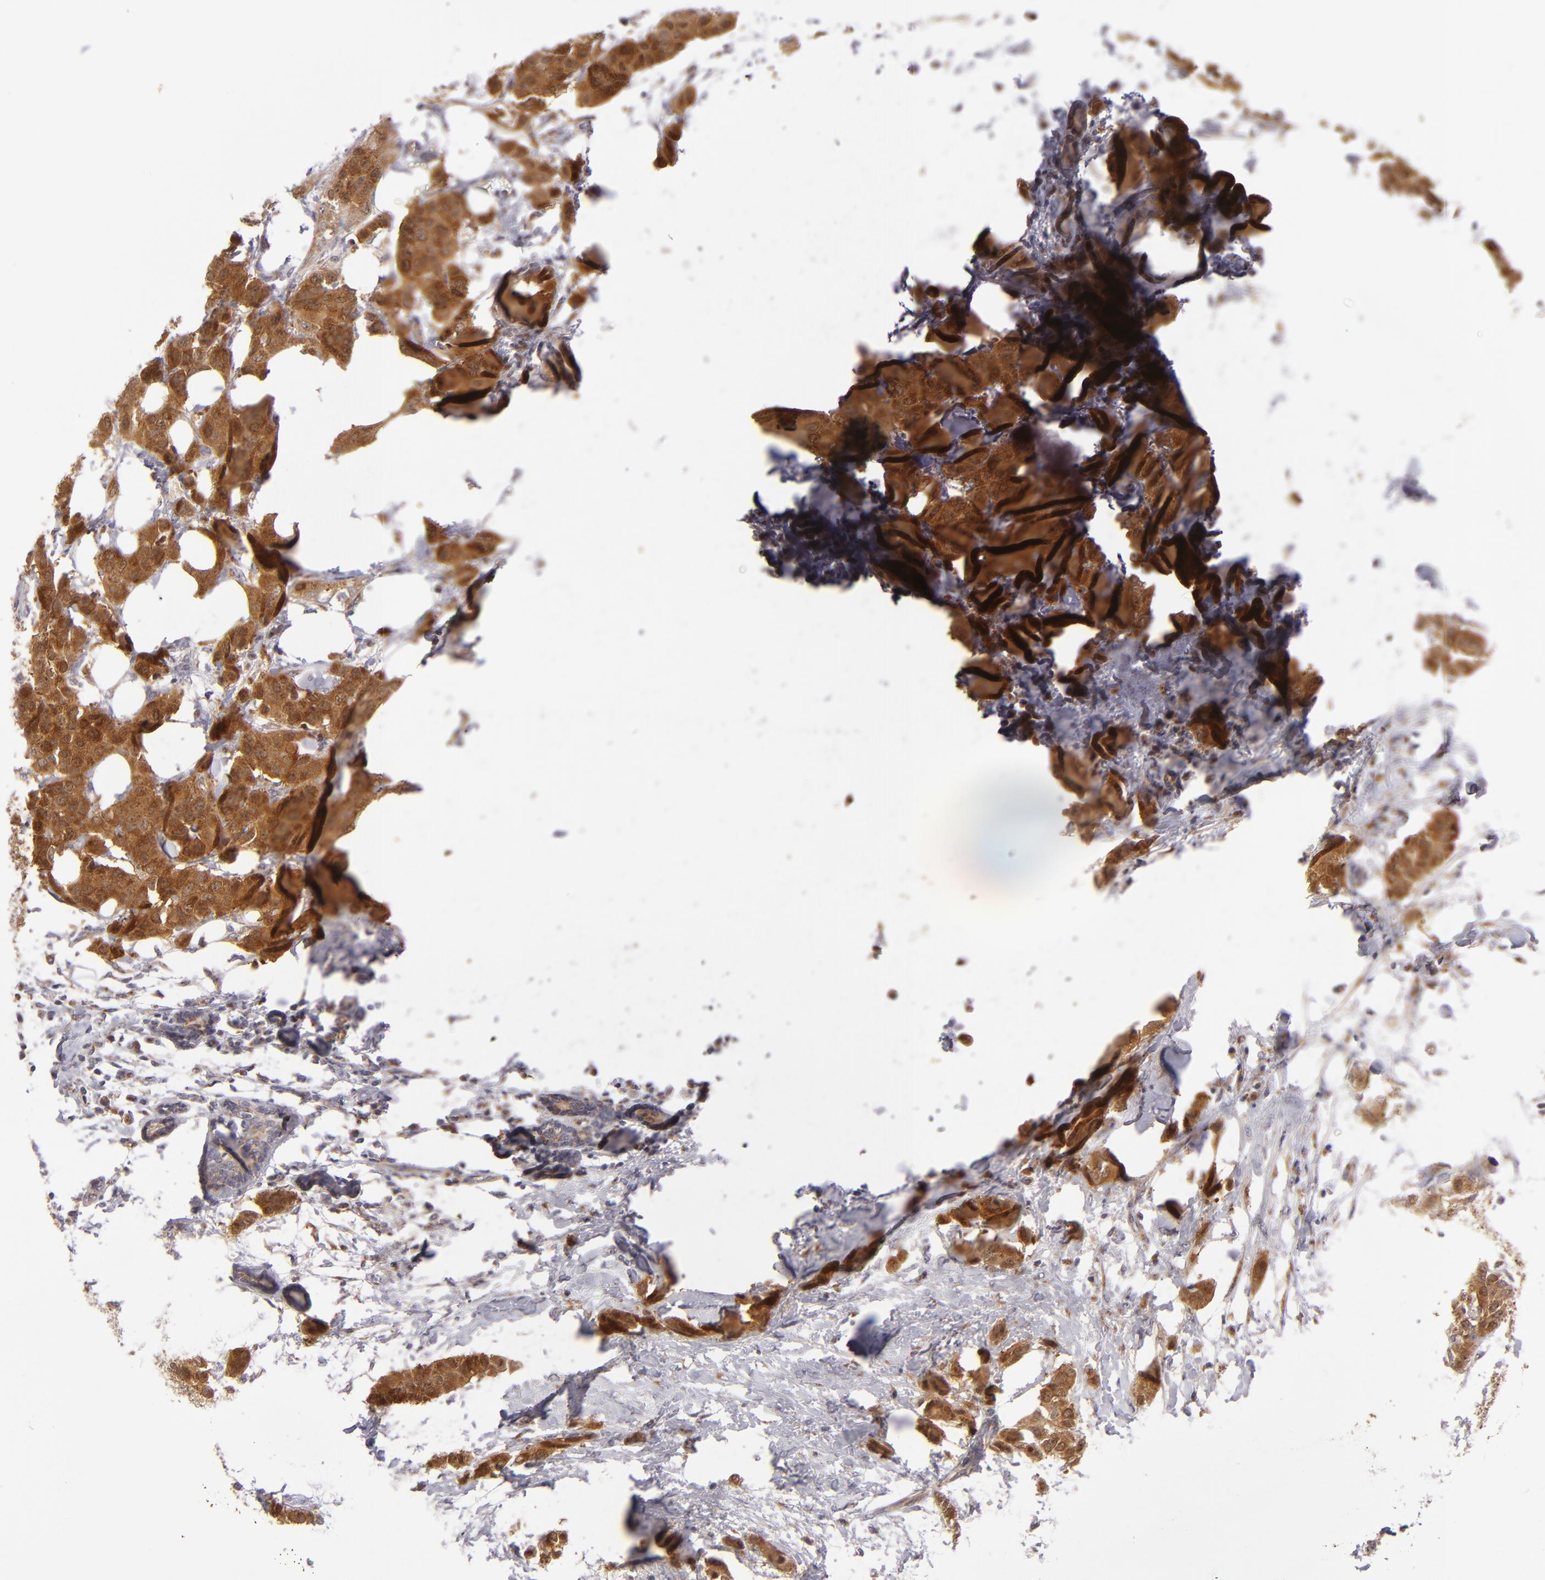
{"staining": {"intensity": "strong", "quantity": ">75%", "location": "cytoplasmic/membranous"}, "tissue": "breast cancer", "cell_type": "Tumor cells", "image_type": "cancer", "snomed": [{"axis": "morphology", "description": "Duct carcinoma"}, {"axis": "topography", "description": "Breast"}], "caption": "This is an image of immunohistochemistry staining of breast invasive ductal carcinoma, which shows strong staining in the cytoplasmic/membranous of tumor cells.", "gene": "SH2D4A", "patient": {"sex": "female", "age": 40}}